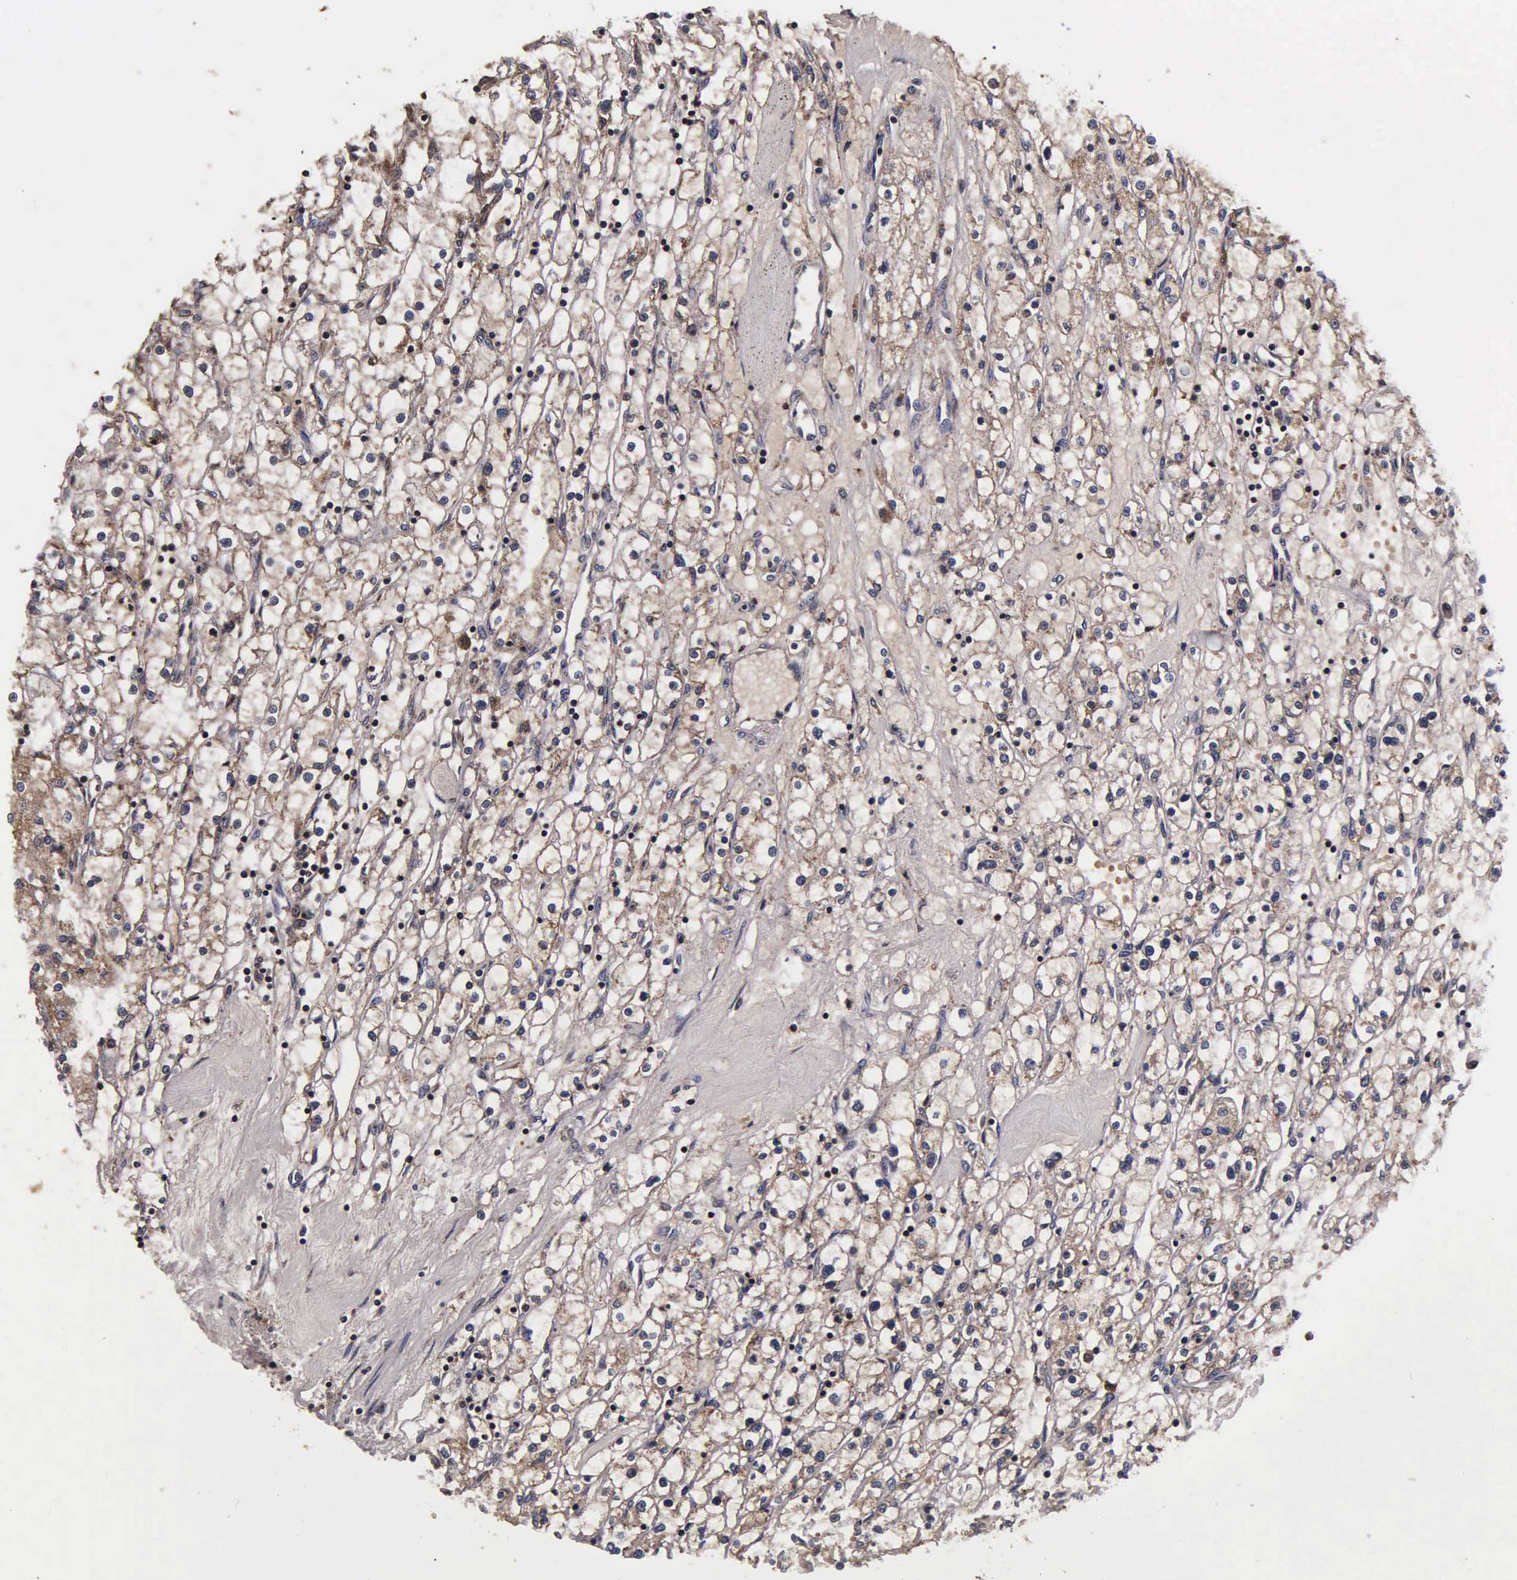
{"staining": {"intensity": "weak", "quantity": "25%-75%", "location": "cytoplasmic/membranous"}, "tissue": "renal cancer", "cell_type": "Tumor cells", "image_type": "cancer", "snomed": [{"axis": "morphology", "description": "Adenocarcinoma, NOS"}, {"axis": "topography", "description": "Kidney"}], "caption": "A brown stain highlights weak cytoplasmic/membranous staining of a protein in human renal adenocarcinoma tumor cells.", "gene": "PSMA3", "patient": {"sex": "male", "age": 56}}